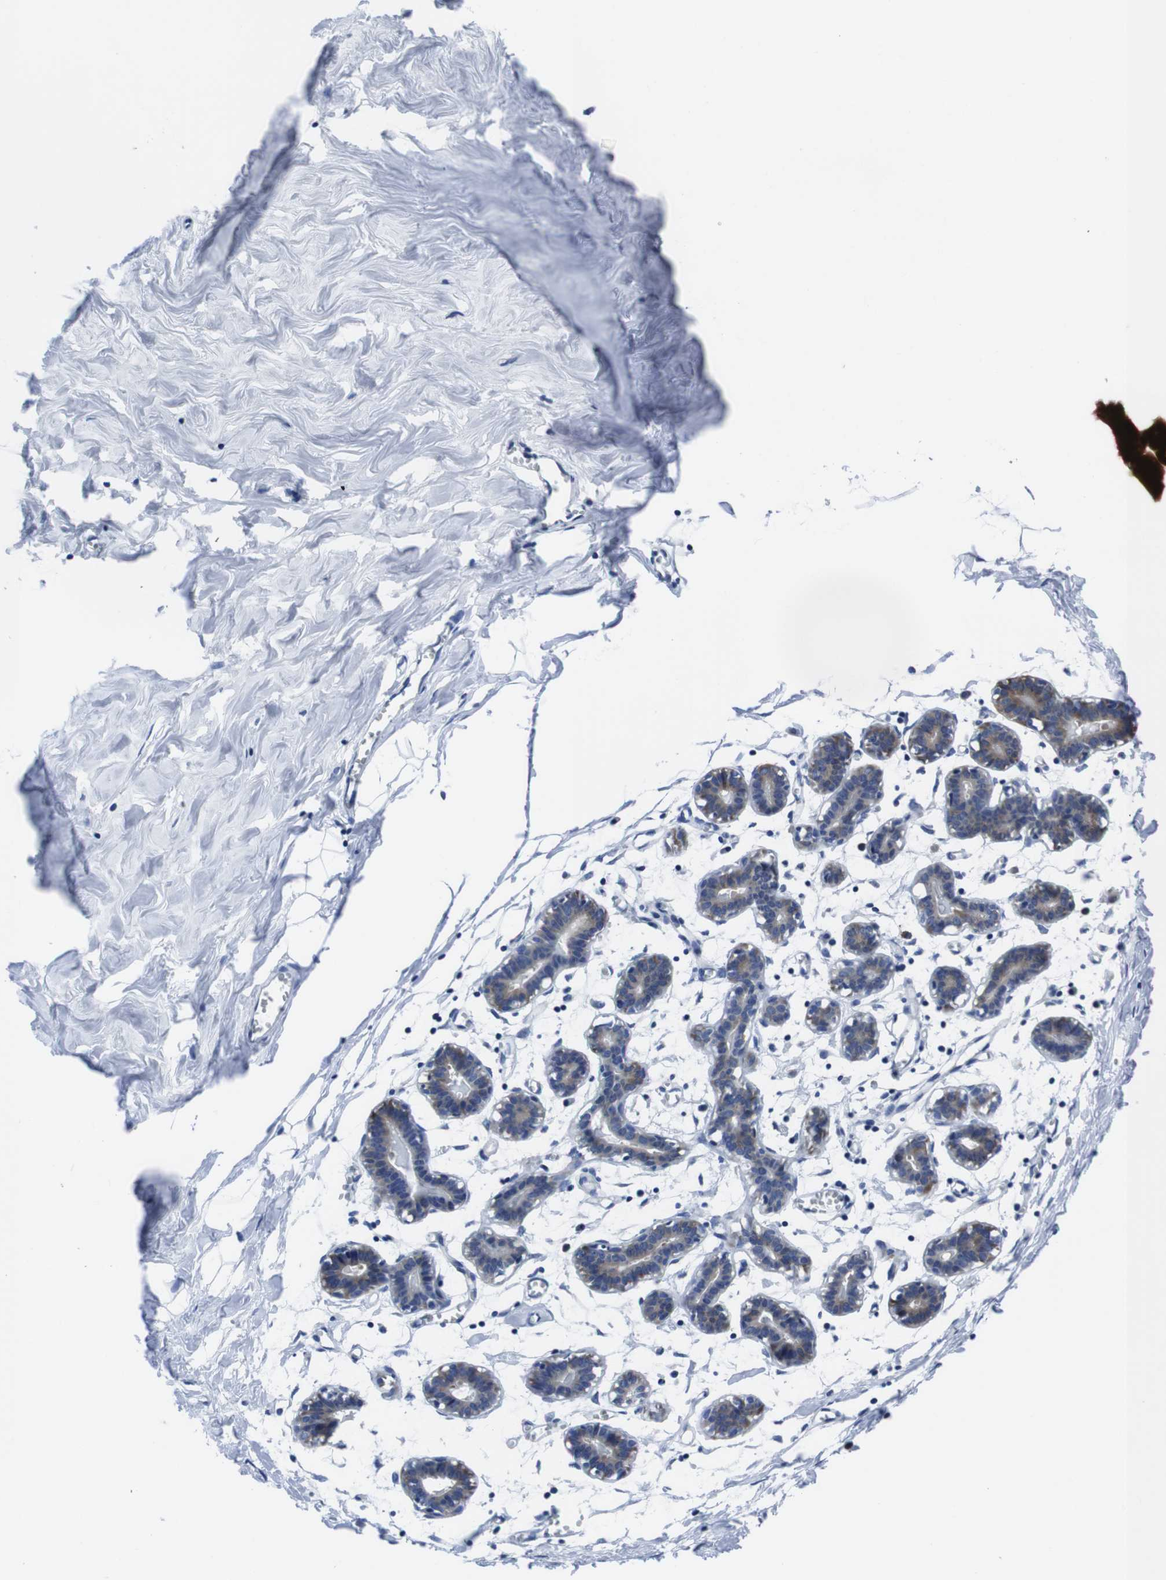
{"staining": {"intensity": "negative", "quantity": "none", "location": "none"}, "tissue": "breast", "cell_type": "Adipocytes", "image_type": "normal", "snomed": [{"axis": "morphology", "description": "Normal tissue, NOS"}, {"axis": "topography", "description": "Breast"}], "caption": "Benign breast was stained to show a protein in brown. There is no significant staining in adipocytes.", "gene": "EIF4A1", "patient": {"sex": "female", "age": 27}}